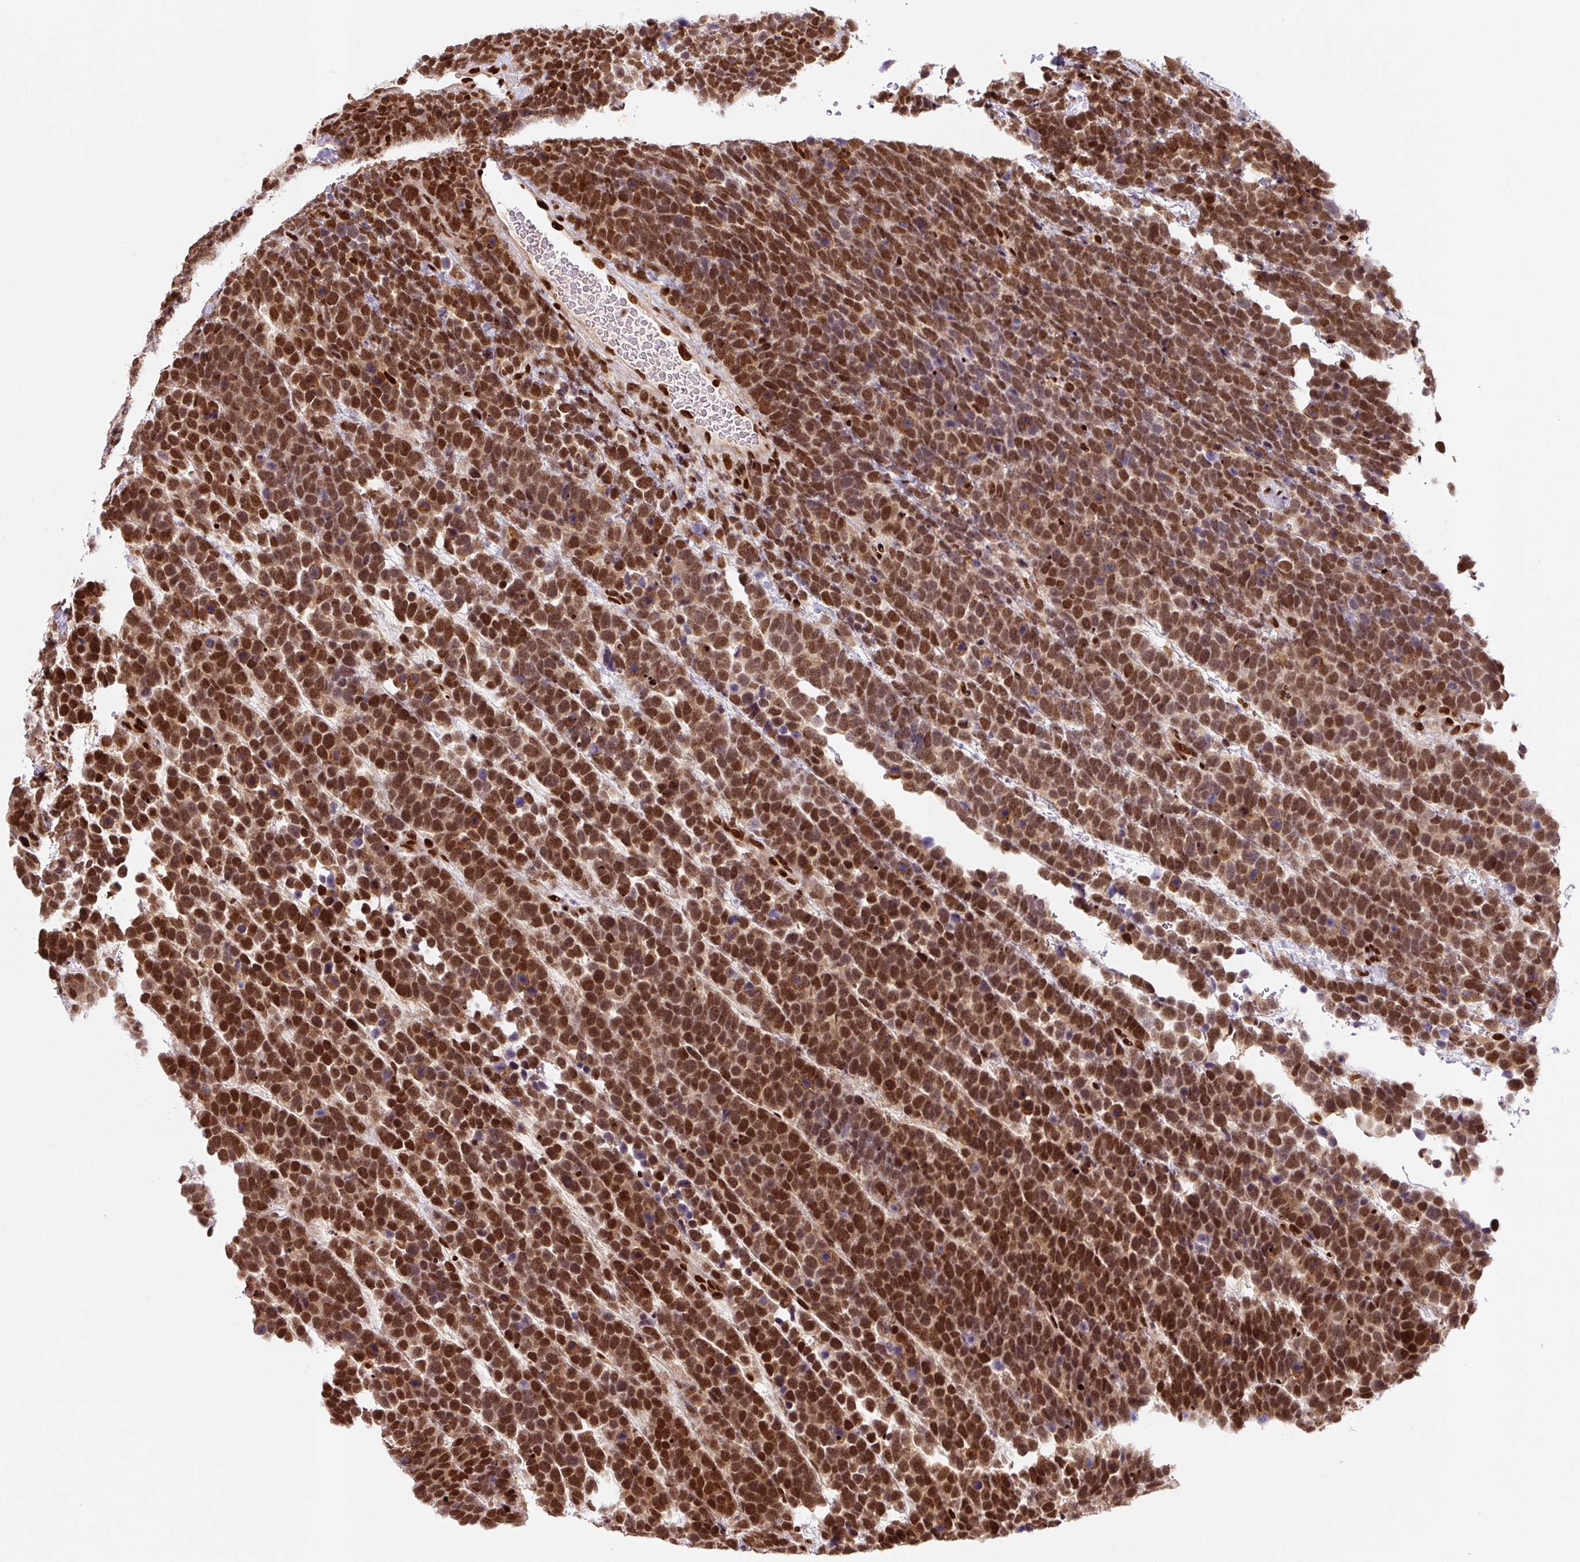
{"staining": {"intensity": "moderate", "quantity": ">75%", "location": "nuclear"}, "tissue": "urothelial cancer", "cell_type": "Tumor cells", "image_type": "cancer", "snomed": [{"axis": "morphology", "description": "Urothelial carcinoma, High grade"}, {"axis": "topography", "description": "Urinary bladder"}], "caption": "A histopathology image of human urothelial cancer stained for a protein shows moderate nuclear brown staining in tumor cells.", "gene": "PYDC2", "patient": {"sex": "female", "age": 82}}